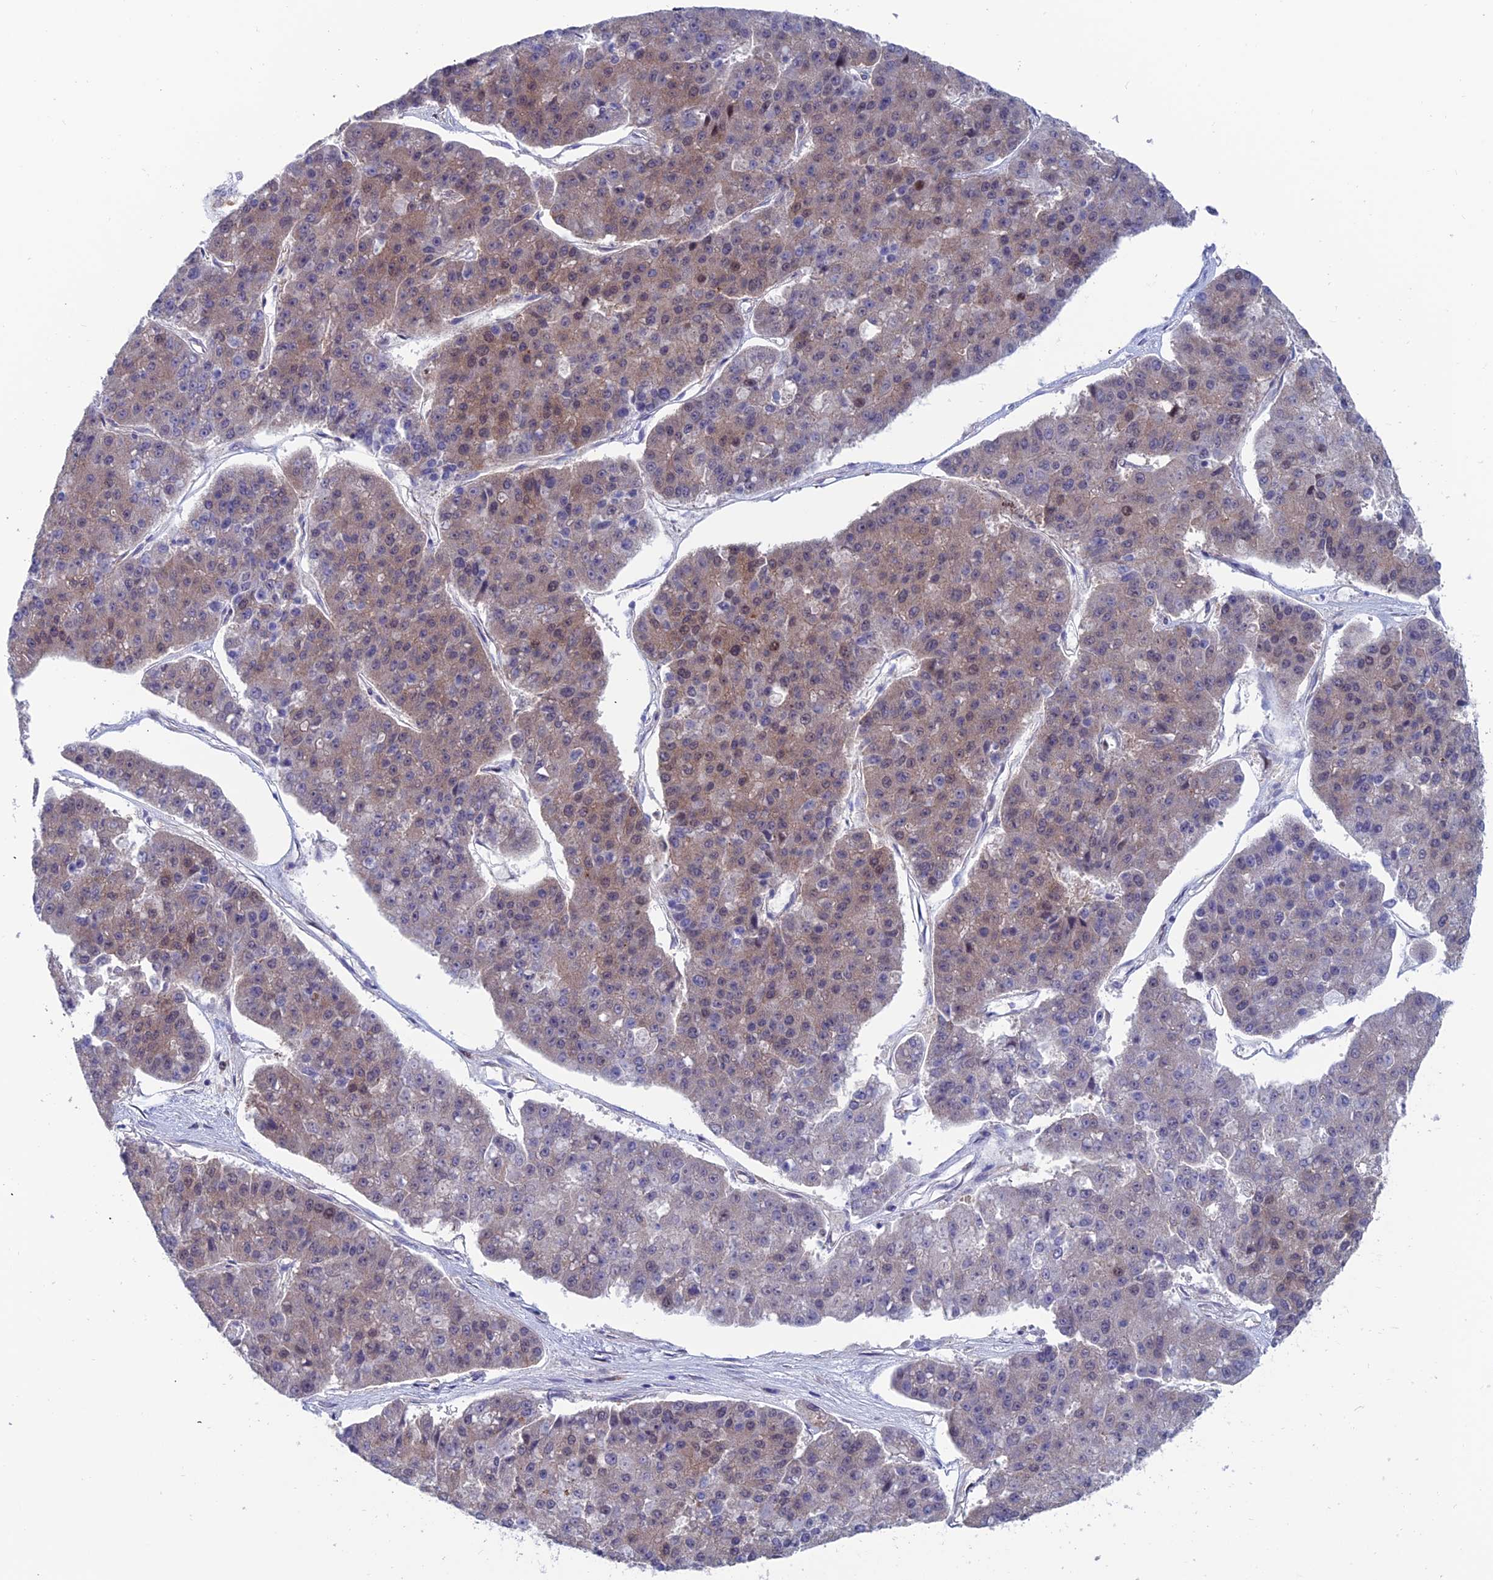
{"staining": {"intensity": "moderate", "quantity": "25%-75%", "location": "cytoplasmic/membranous,nuclear"}, "tissue": "pancreatic cancer", "cell_type": "Tumor cells", "image_type": "cancer", "snomed": [{"axis": "morphology", "description": "Adenocarcinoma, NOS"}, {"axis": "topography", "description": "Pancreas"}], "caption": "Protein staining of pancreatic cancer (adenocarcinoma) tissue reveals moderate cytoplasmic/membranous and nuclear staining in about 25%-75% of tumor cells.", "gene": "IGBP1", "patient": {"sex": "male", "age": 50}}